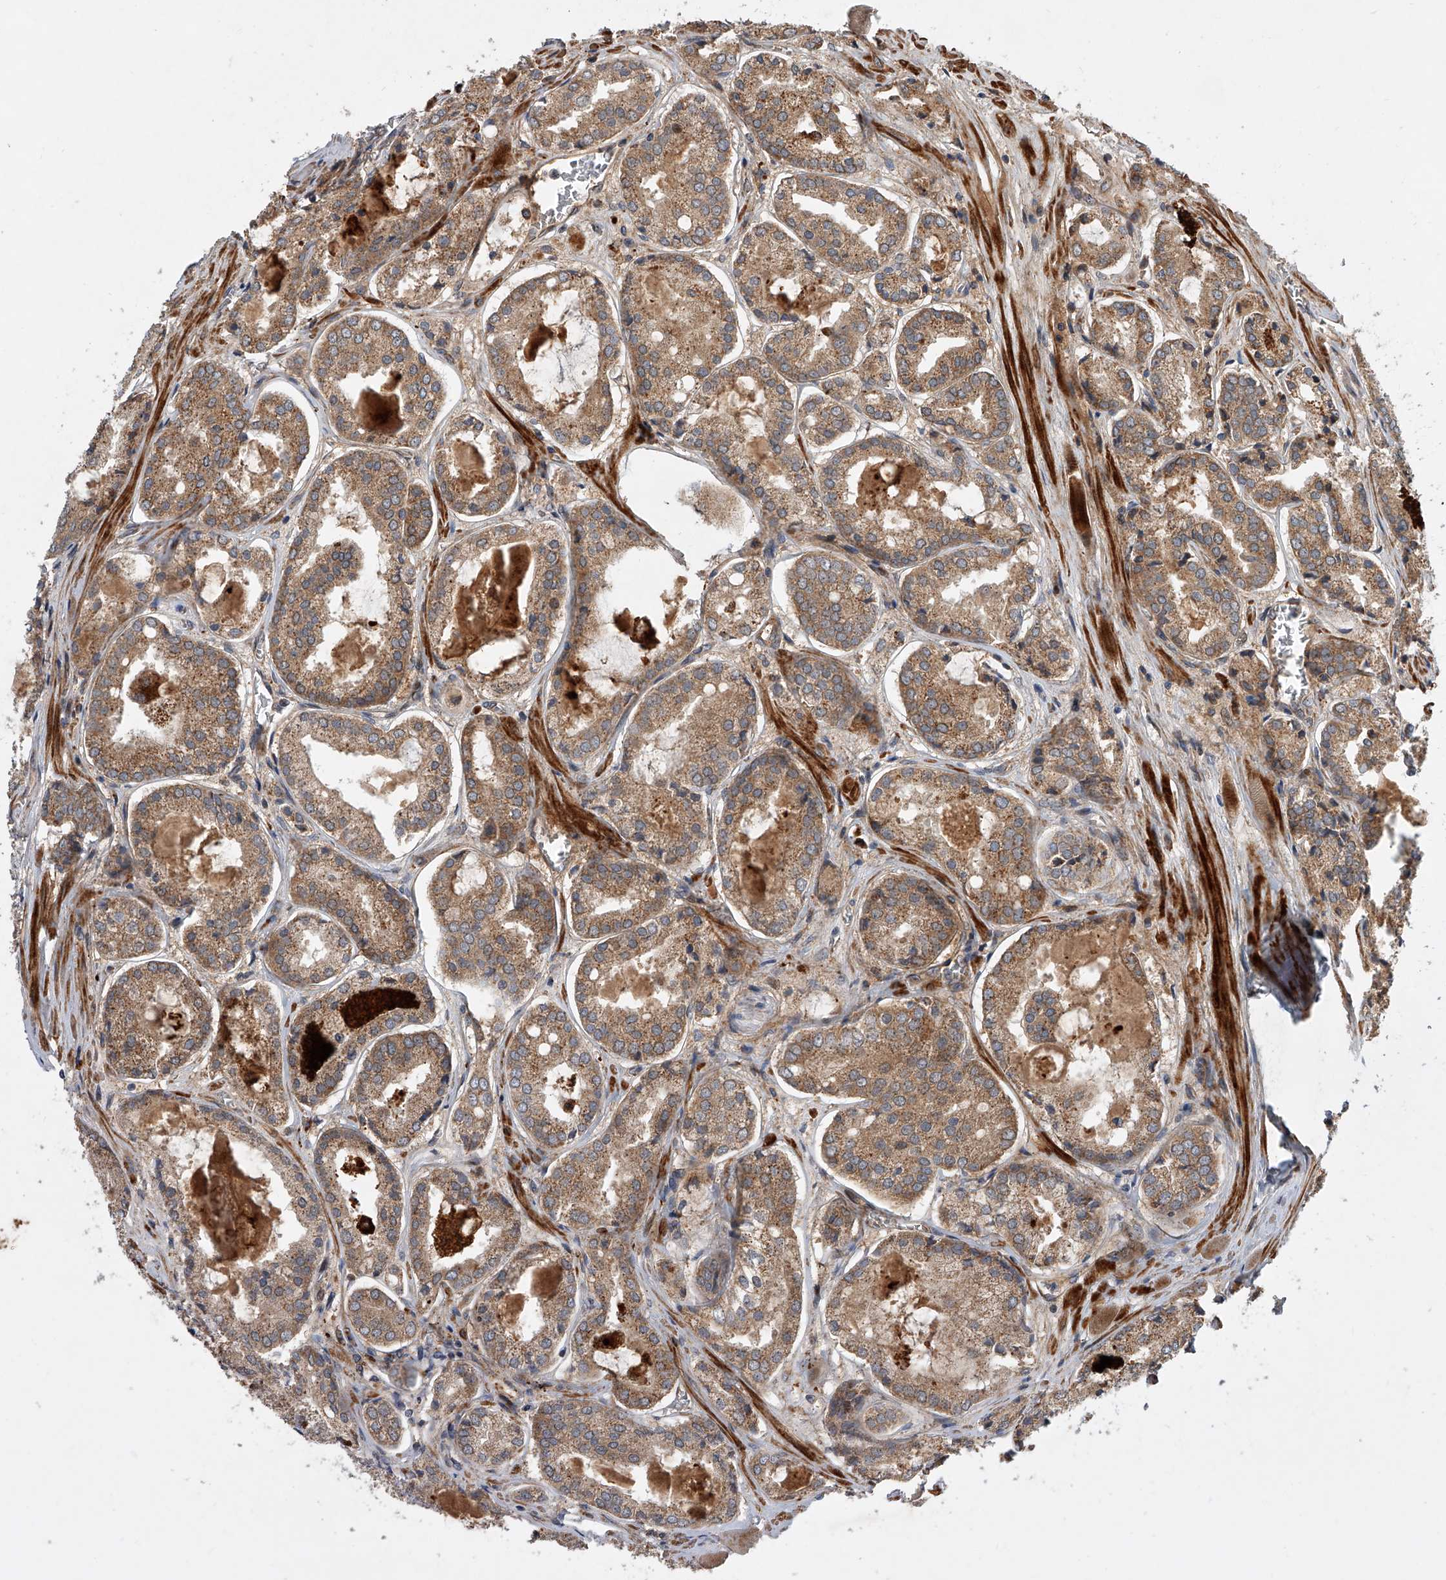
{"staining": {"intensity": "moderate", "quantity": ">75%", "location": "cytoplasmic/membranous"}, "tissue": "prostate cancer", "cell_type": "Tumor cells", "image_type": "cancer", "snomed": [{"axis": "morphology", "description": "Adenocarcinoma, Low grade"}, {"axis": "topography", "description": "Prostate"}], "caption": "Moderate cytoplasmic/membranous positivity is seen in about >75% of tumor cells in adenocarcinoma (low-grade) (prostate). Using DAB (3,3'-diaminobenzidine) (brown) and hematoxylin (blue) stains, captured at high magnification using brightfield microscopy.", "gene": "USP47", "patient": {"sex": "male", "age": 67}}